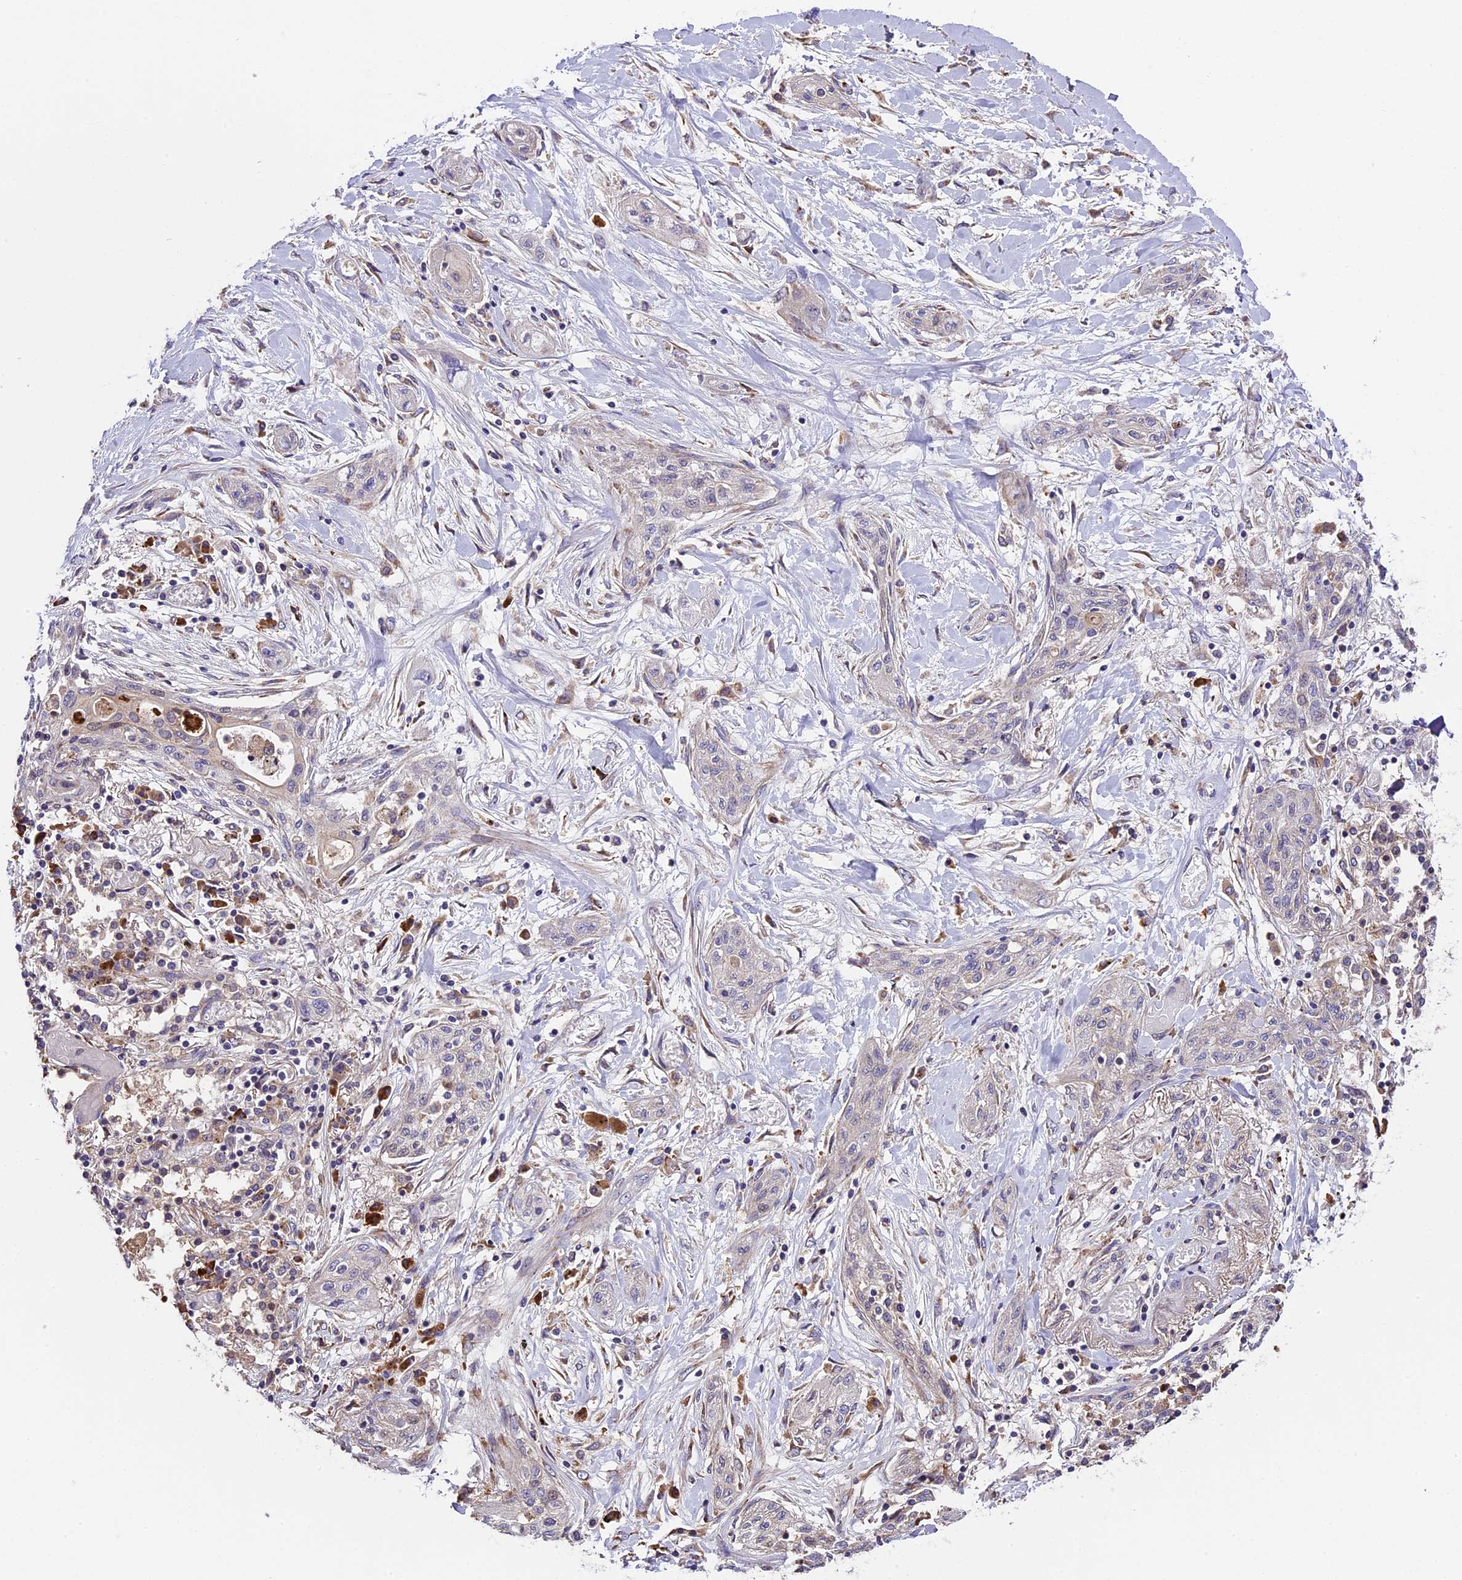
{"staining": {"intensity": "negative", "quantity": "none", "location": "none"}, "tissue": "lung cancer", "cell_type": "Tumor cells", "image_type": "cancer", "snomed": [{"axis": "morphology", "description": "Squamous cell carcinoma, NOS"}, {"axis": "topography", "description": "Lung"}], "caption": "High magnification brightfield microscopy of lung squamous cell carcinoma stained with DAB (brown) and counterstained with hematoxylin (blue): tumor cells show no significant expression. (DAB immunohistochemistry, high magnification).", "gene": "ABCC10", "patient": {"sex": "female", "age": 47}}